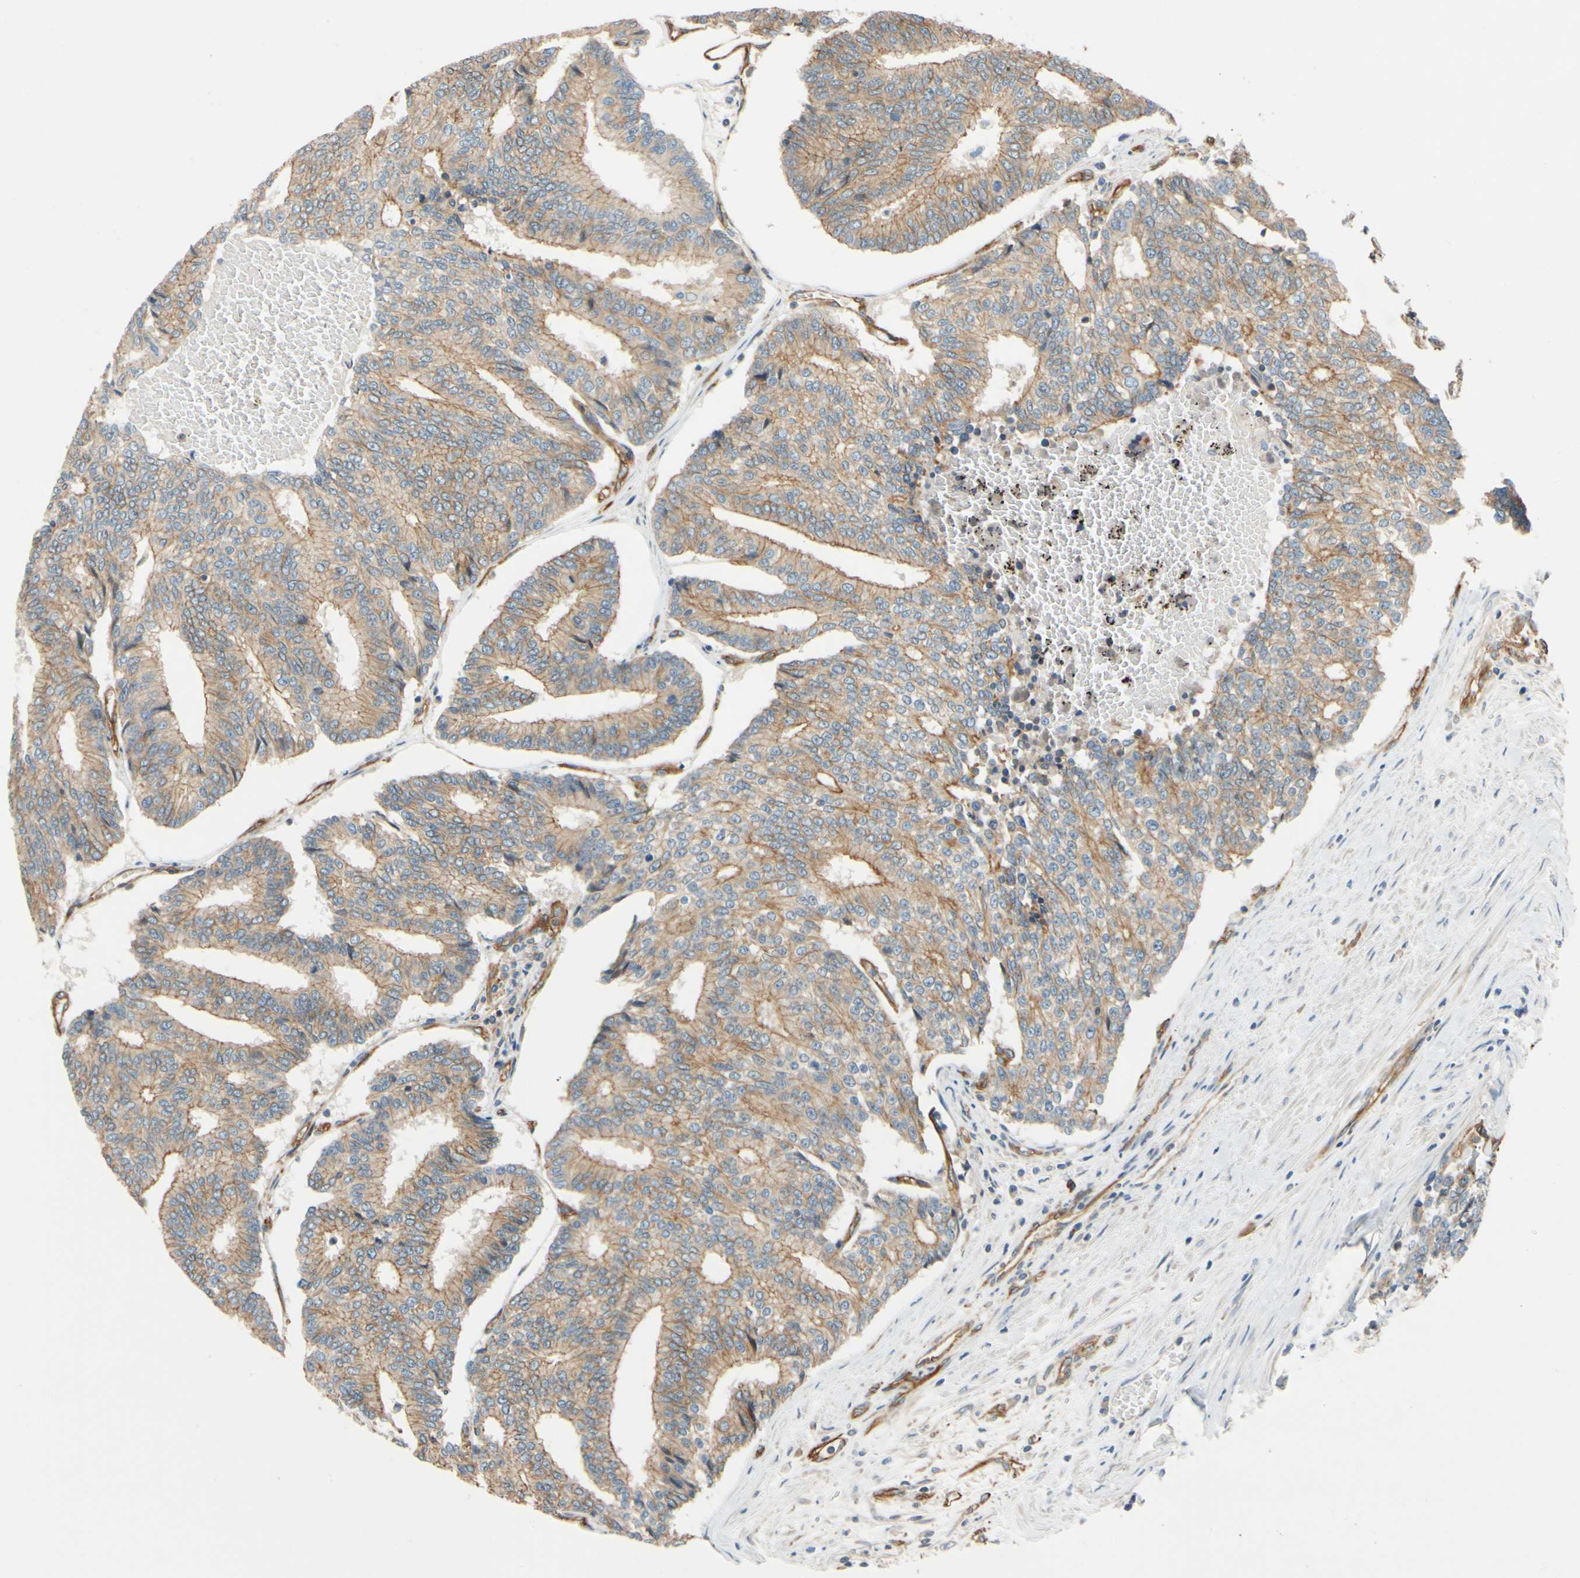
{"staining": {"intensity": "weak", "quantity": "25%-75%", "location": "cytoplasmic/membranous"}, "tissue": "prostate cancer", "cell_type": "Tumor cells", "image_type": "cancer", "snomed": [{"axis": "morphology", "description": "Adenocarcinoma, High grade"}, {"axis": "topography", "description": "Prostate"}], "caption": "IHC staining of high-grade adenocarcinoma (prostate), which reveals low levels of weak cytoplasmic/membranous positivity in approximately 25%-75% of tumor cells indicating weak cytoplasmic/membranous protein staining. The staining was performed using DAB (brown) for protein detection and nuclei were counterstained in hematoxylin (blue).", "gene": "SPTAN1", "patient": {"sex": "male", "age": 55}}